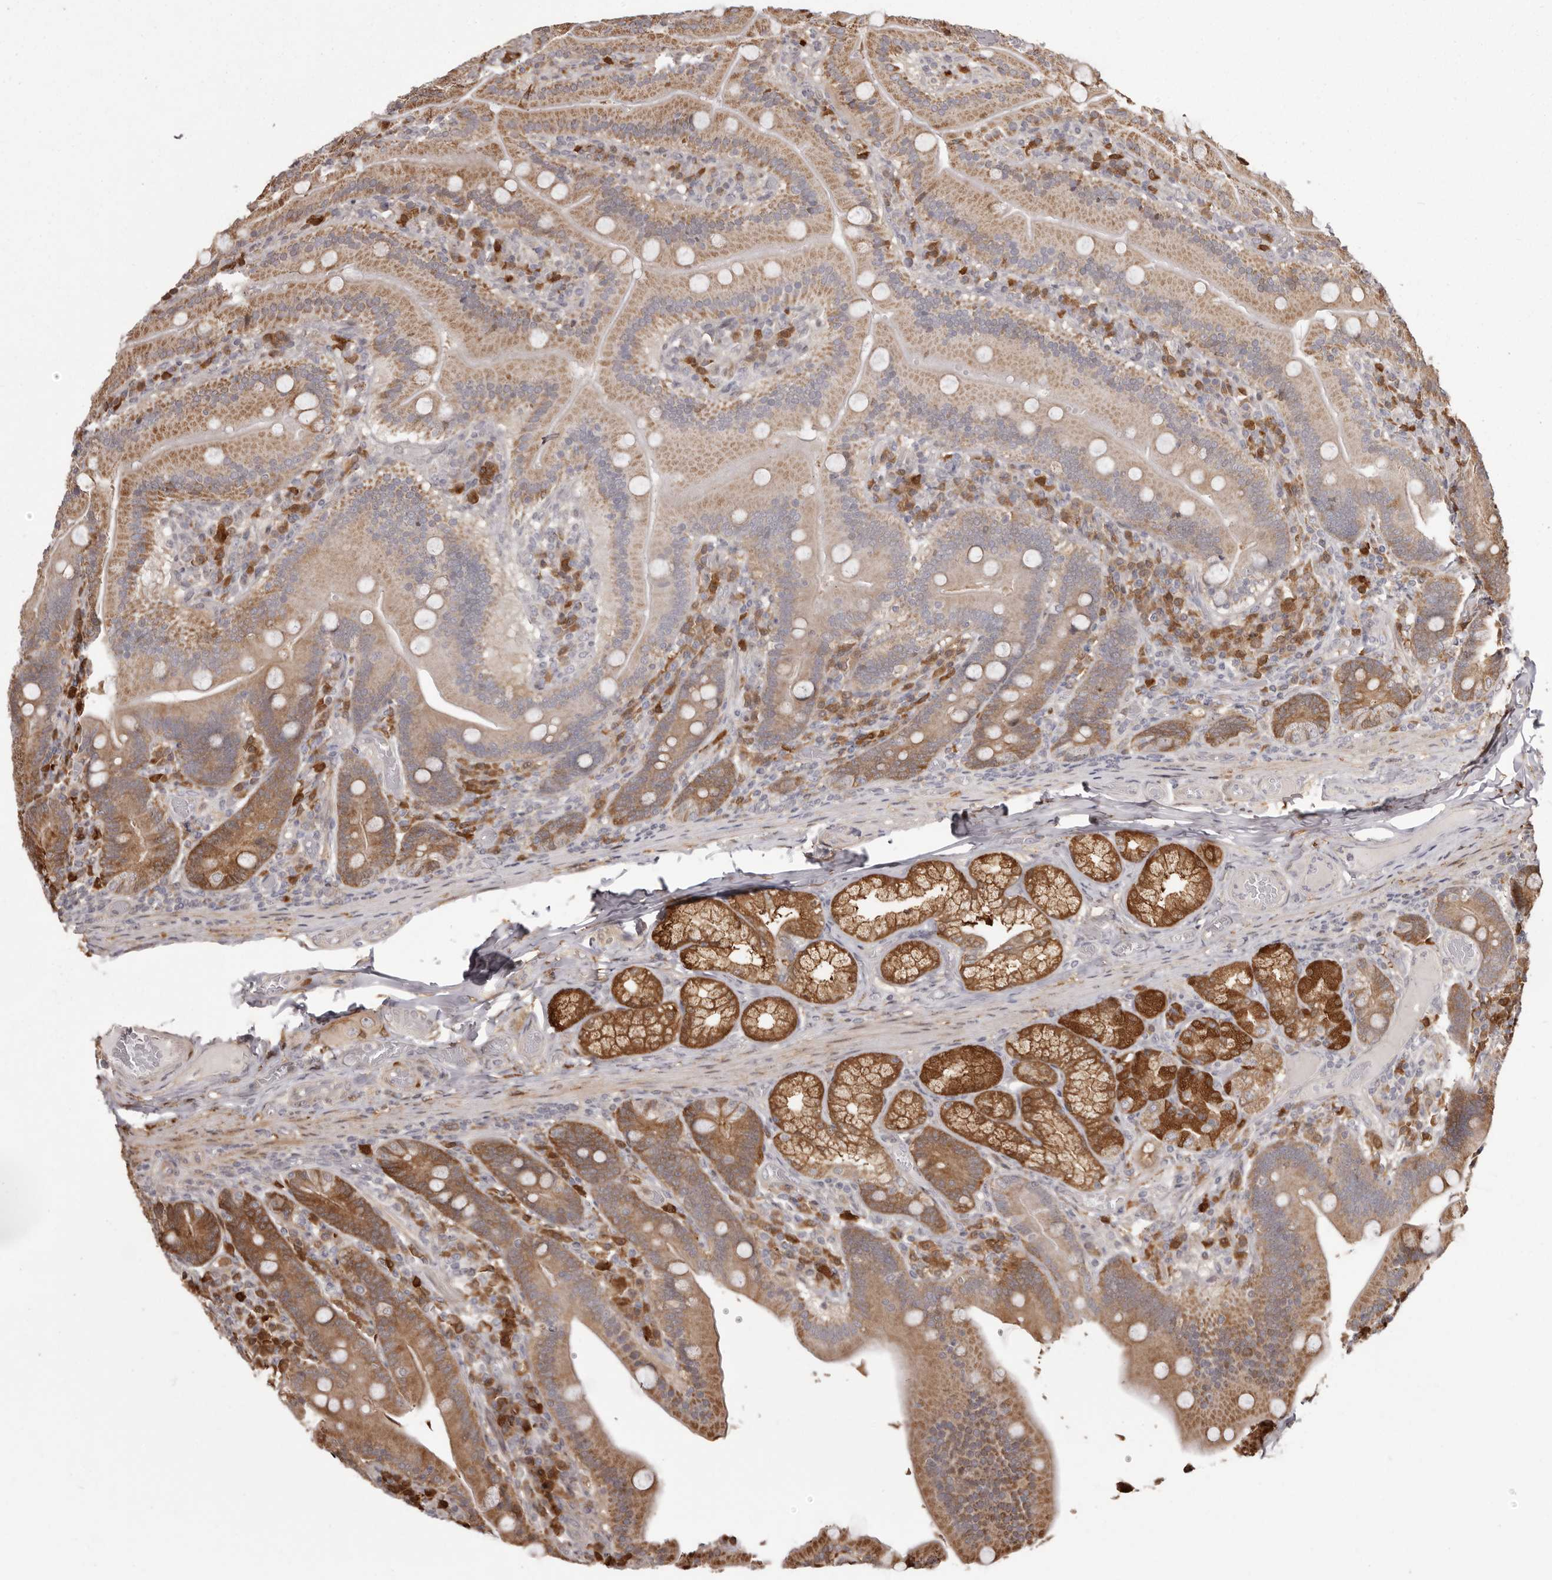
{"staining": {"intensity": "moderate", "quantity": ">75%", "location": "cytoplasmic/membranous"}, "tissue": "duodenum", "cell_type": "Glandular cells", "image_type": "normal", "snomed": [{"axis": "morphology", "description": "Normal tissue, NOS"}, {"axis": "topography", "description": "Duodenum"}], "caption": "Normal duodenum displays moderate cytoplasmic/membranous expression in about >75% of glandular cells.", "gene": "GFOD1", "patient": {"sex": "female", "age": 62}}